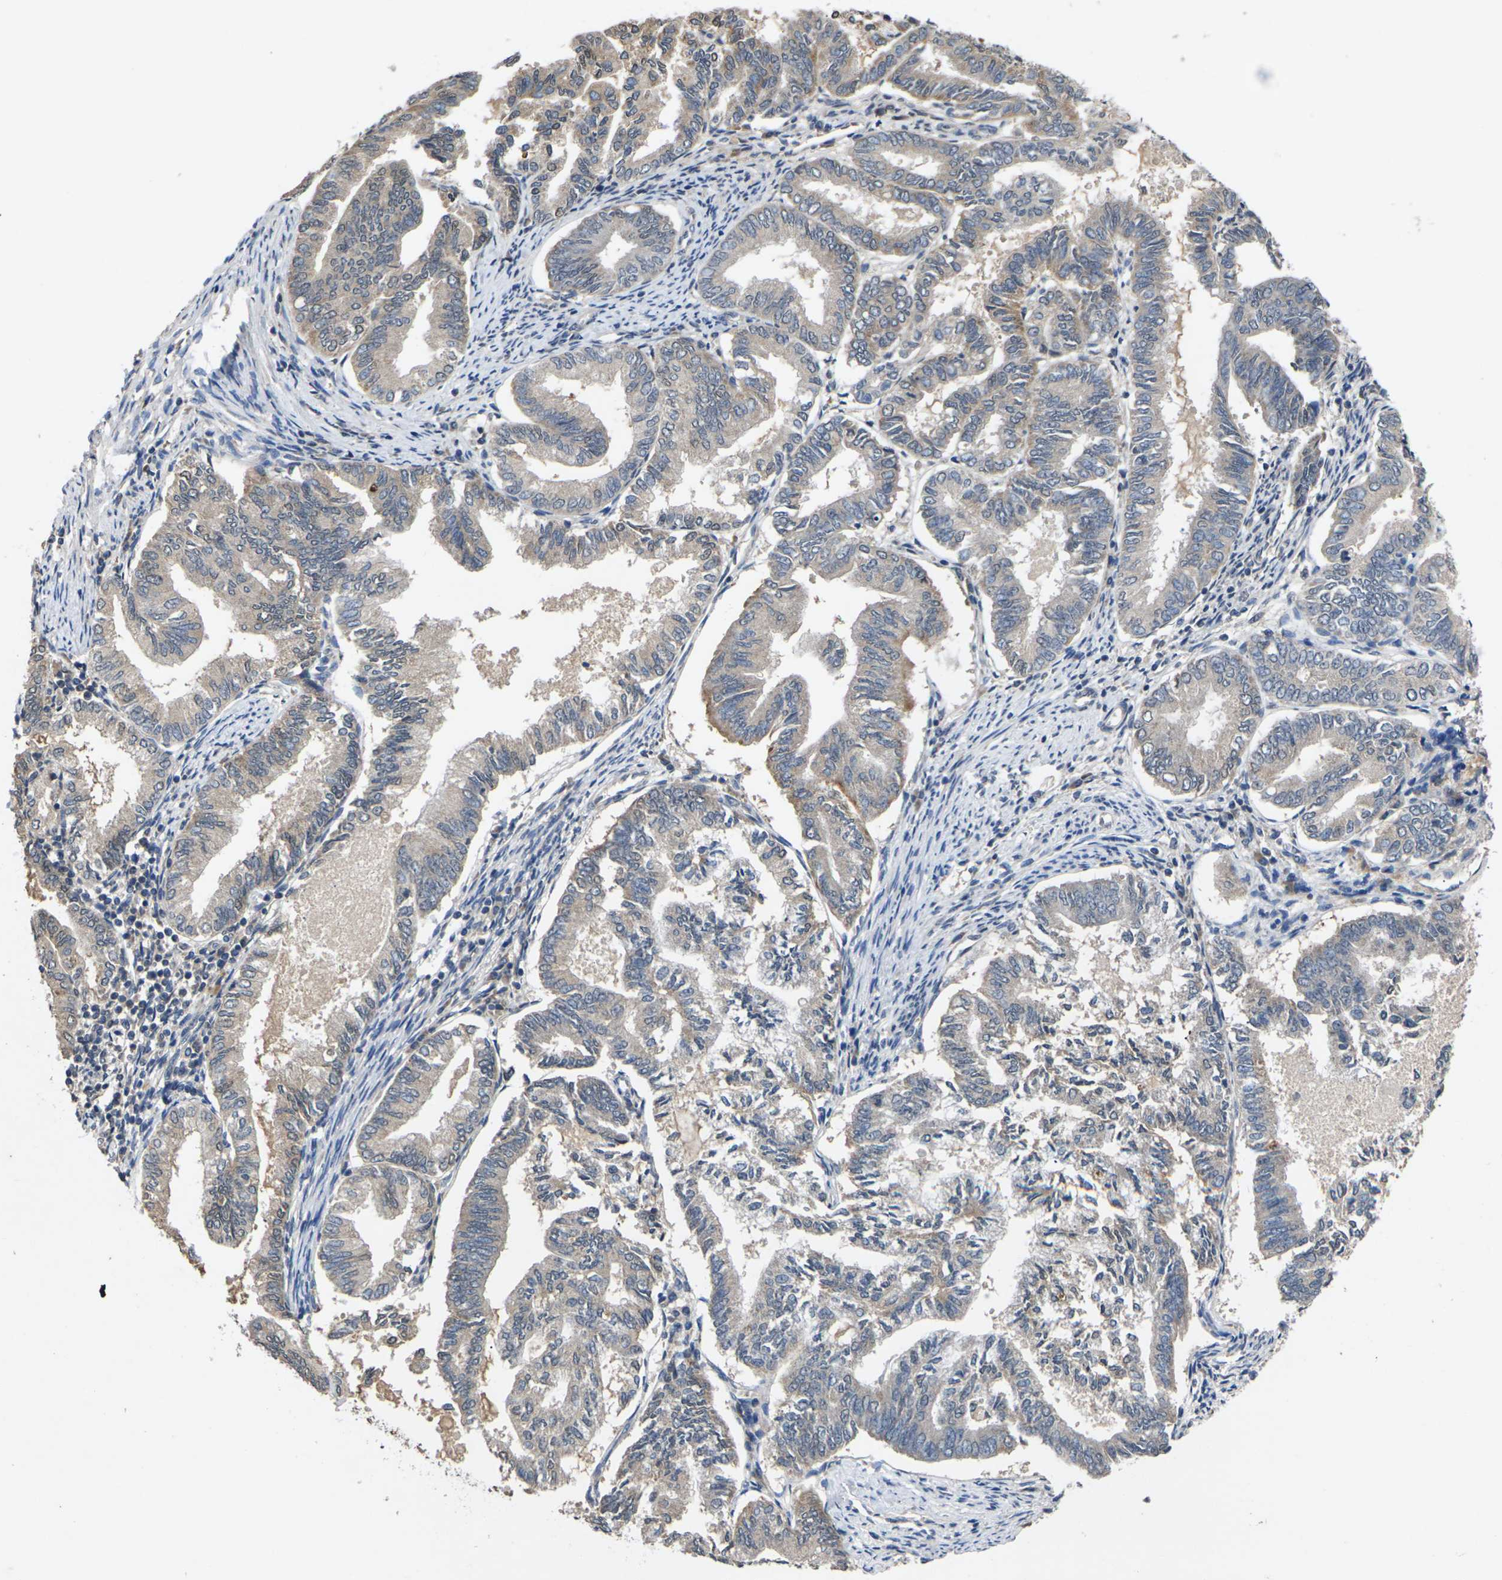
{"staining": {"intensity": "moderate", "quantity": "<25%", "location": "cytoplasmic/membranous"}, "tissue": "endometrial cancer", "cell_type": "Tumor cells", "image_type": "cancer", "snomed": [{"axis": "morphology", "description": "Adenocarcinoma, NOS"}, {"axis": "topography", "description": "Endometrium"}], "caption": "High-magnification brightfield microscopy of endometrial cancer (adenocarcinoma) stained with DAB (brown) and counterstained with hematoxylin (blue). tumor cells exhibit moderate cytoplasmic/membranous staining is appreciated in about<25% of cells. The staining was performed using DAB to visualize the protein expression in brown, while the nuclei were stained in blue with hematoxylin (Magnification: 20x).", "gene": "SLC2A2", "patient": {"sex": "female", "age": 86}}